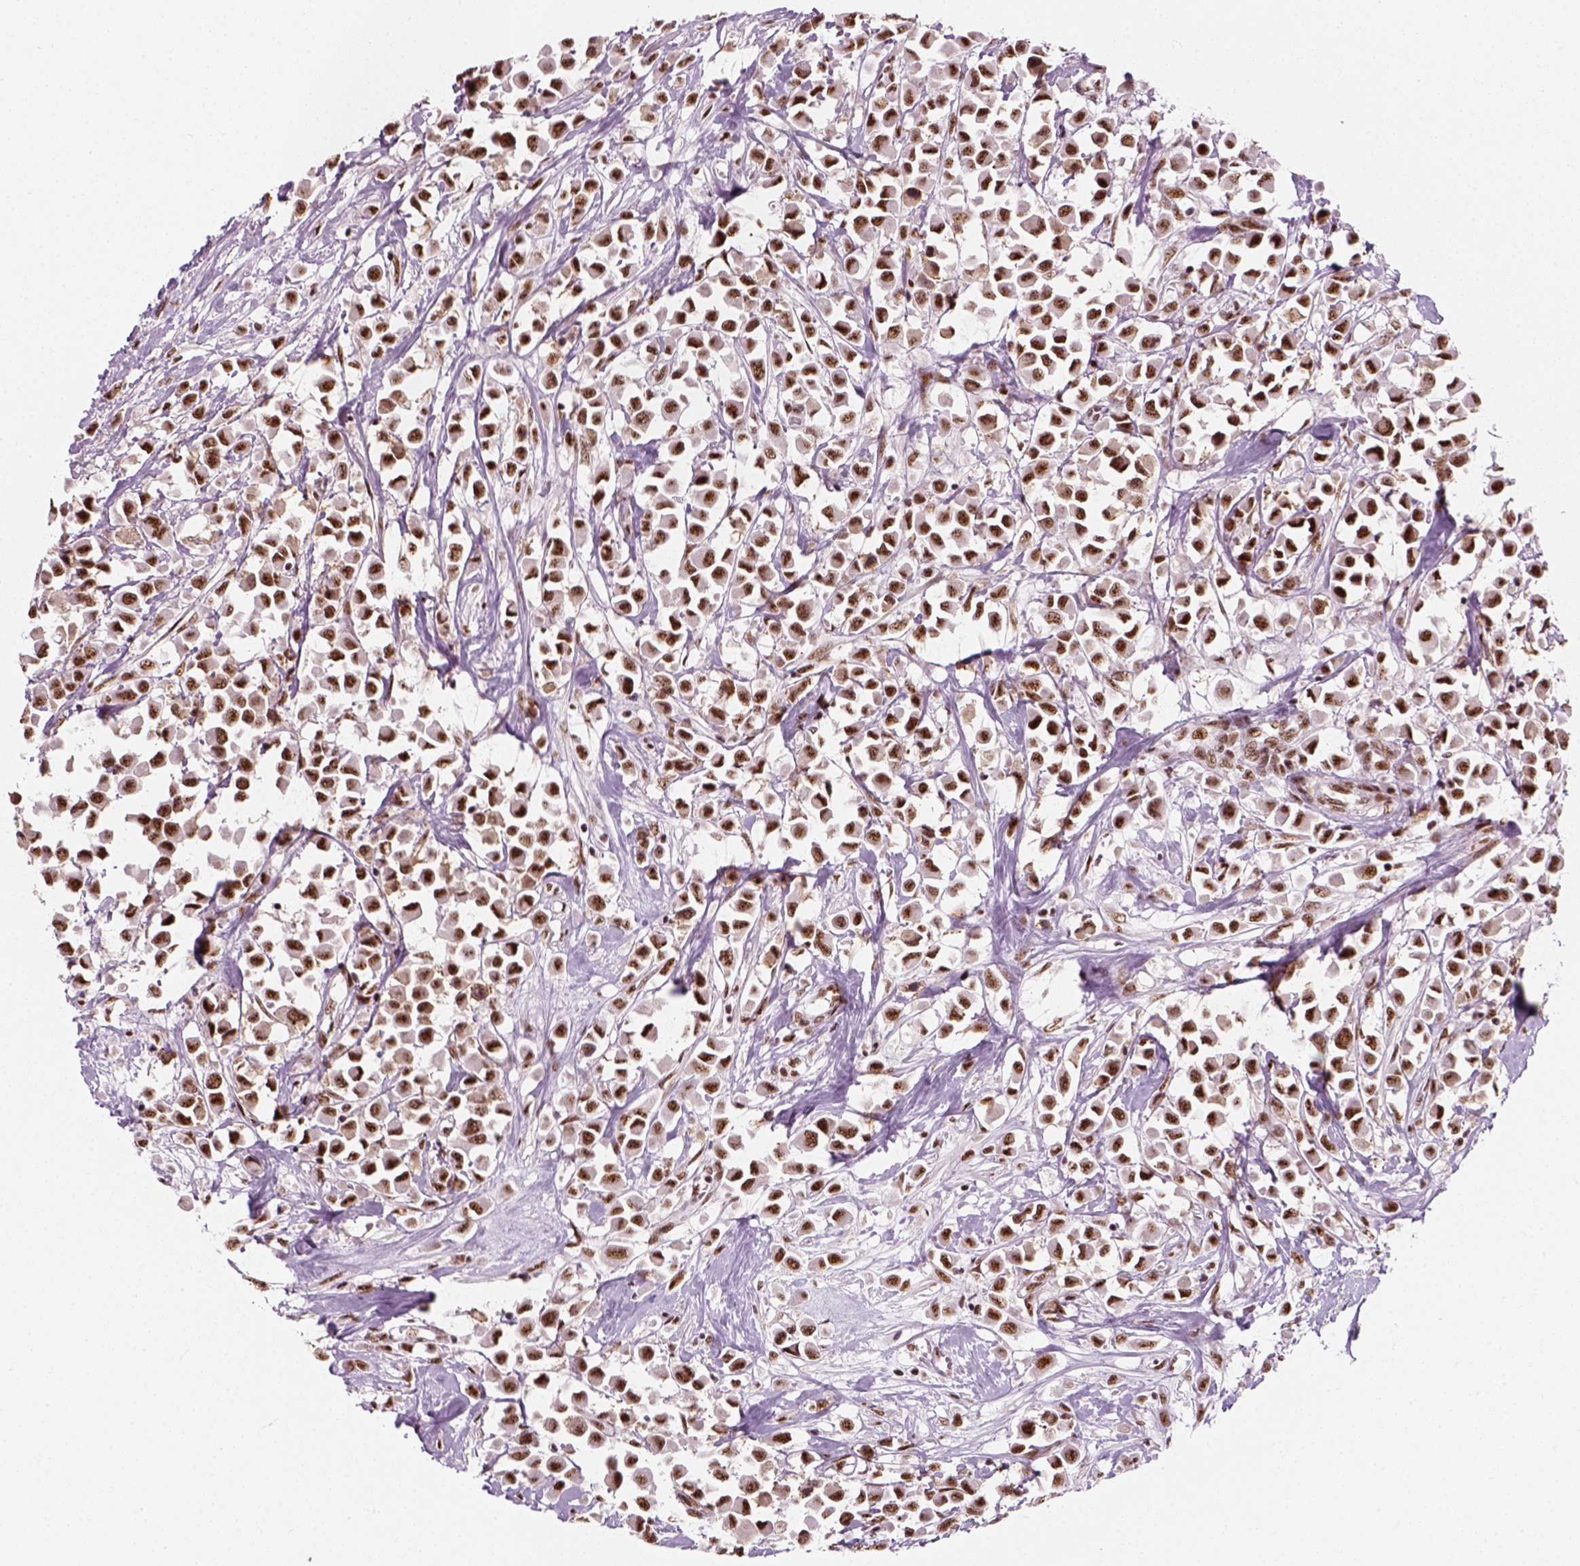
{"staining": {"intensity": "strong", "quantity": ">75%", "location": "nuclear"}, "tissue": "breast cancer", "cell_type": "Tumor cells", "image_type": "cancer", "snomed": [{"axis": "morphology", "description": "Duct carcinoma"}, {"axis": "topography", "description": "Breast"}], "caption": "Breast cancer (invasive ductal carcinoma) stained with a protein marker demonstrates strong staining in tumor cells.", "gene": "GTF2F1", "patient": {"sex": "female", "age": 61}}